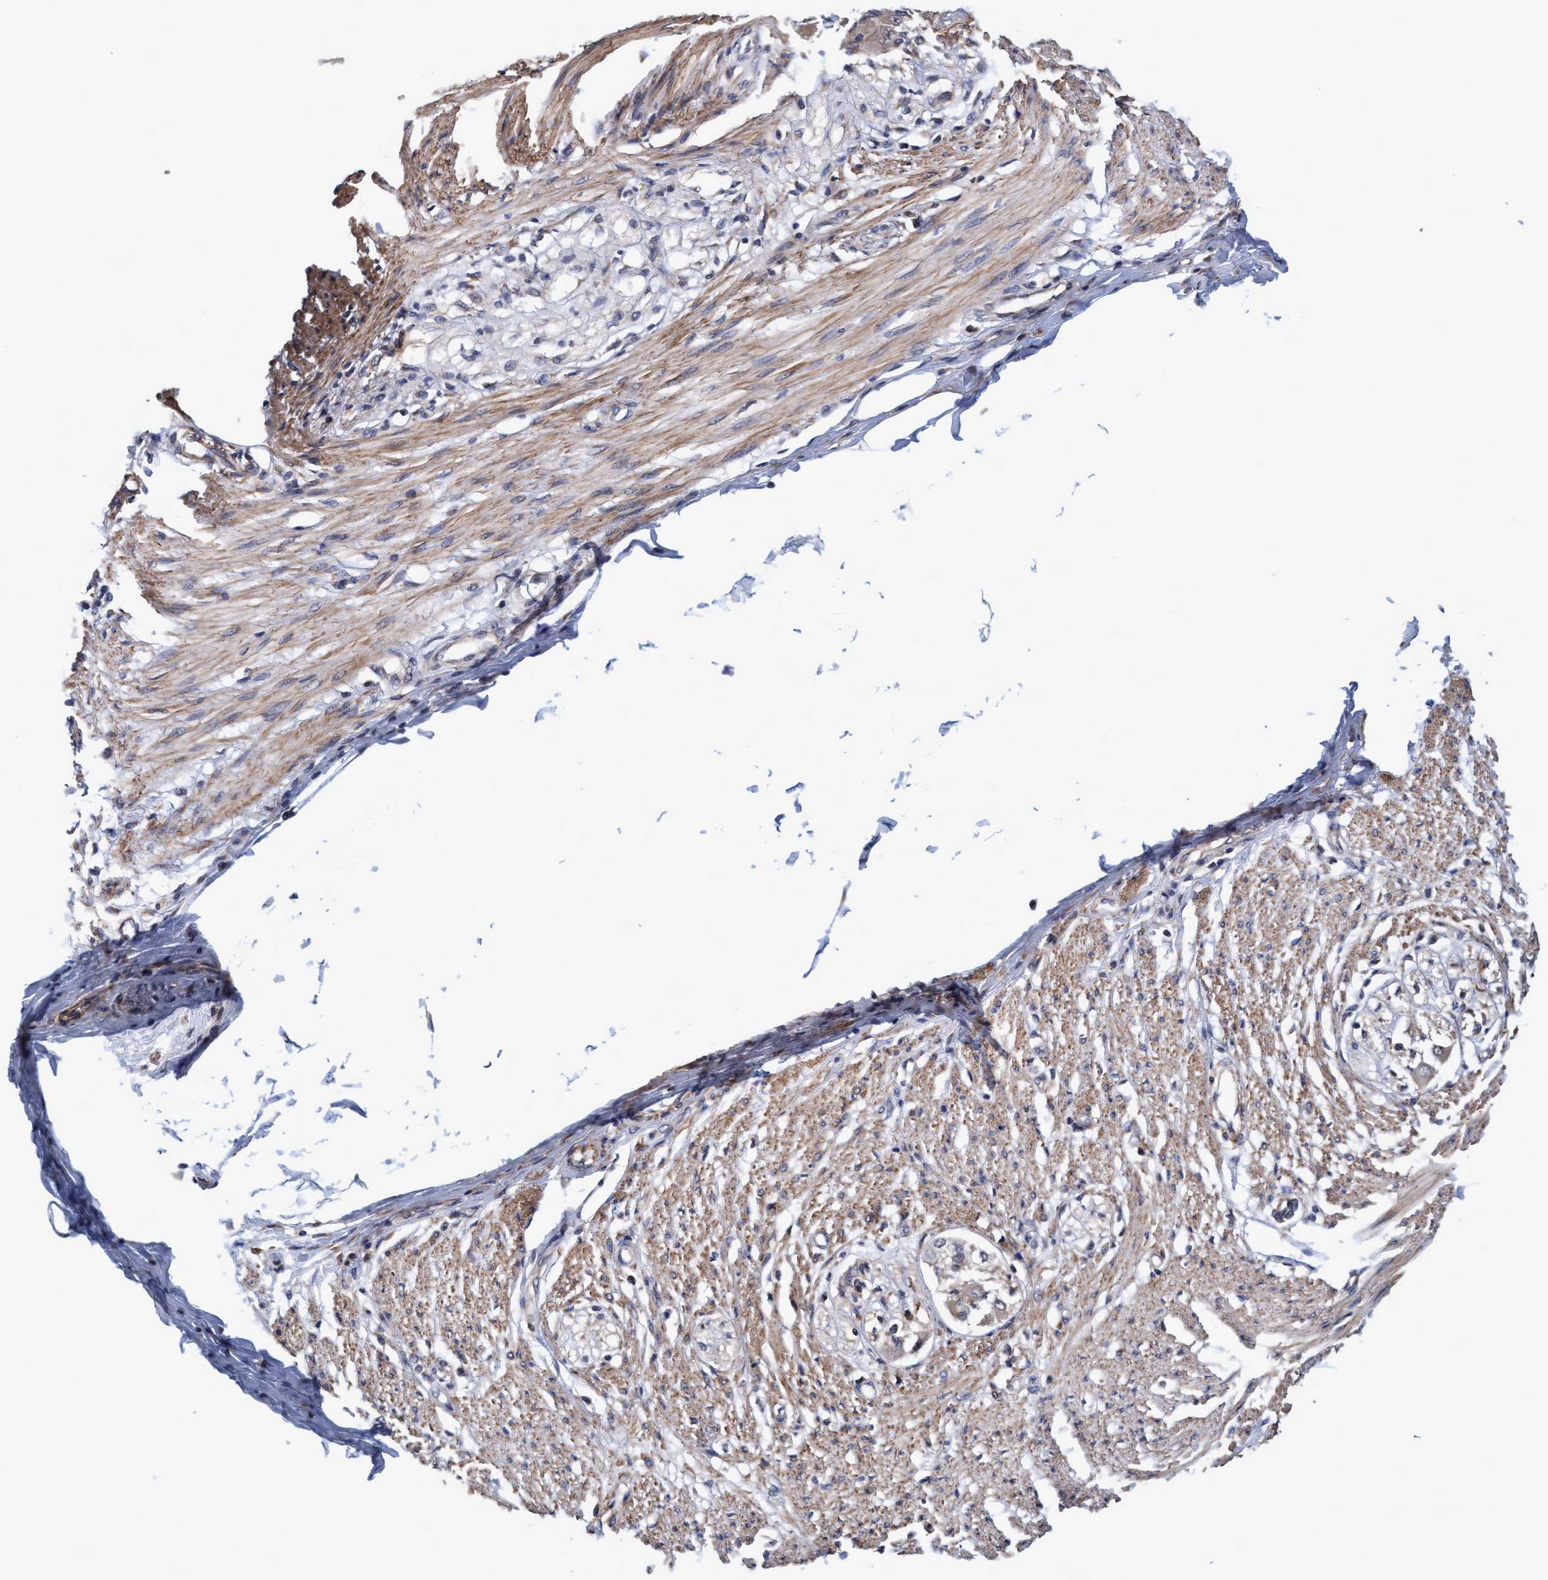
{"staining": {"intensity": "moderate", "quantity": ">75%", "location": "cytoplasmic/membranous"}, "tissue": "smooth muscle", "cell_type": "Smooth muscle cells", "image_type": "normal", "snomed": [{"axis": "morphology", "description": "Normal tissue, NOS"}, {"axis": "morphology", "description": "Adenocarcinoma, NOS"}, {"axis": "topography", "description": "Colon"}, {"axis": "topography", "description": "Peripheral nerve tissue"}], "caption": "The photomicrograph displays a brown stain indicating the presence of a protein in the cytoplasmic/membranous of smooth muscle cells in smooth muscle. The staining is performed using DAB brown chromogen to label protein expression. The nuclei are counter-stained blue using hematoxylin.", "gene": "CALCOCO2", "patient": {"sex": "male", "age": 14}}